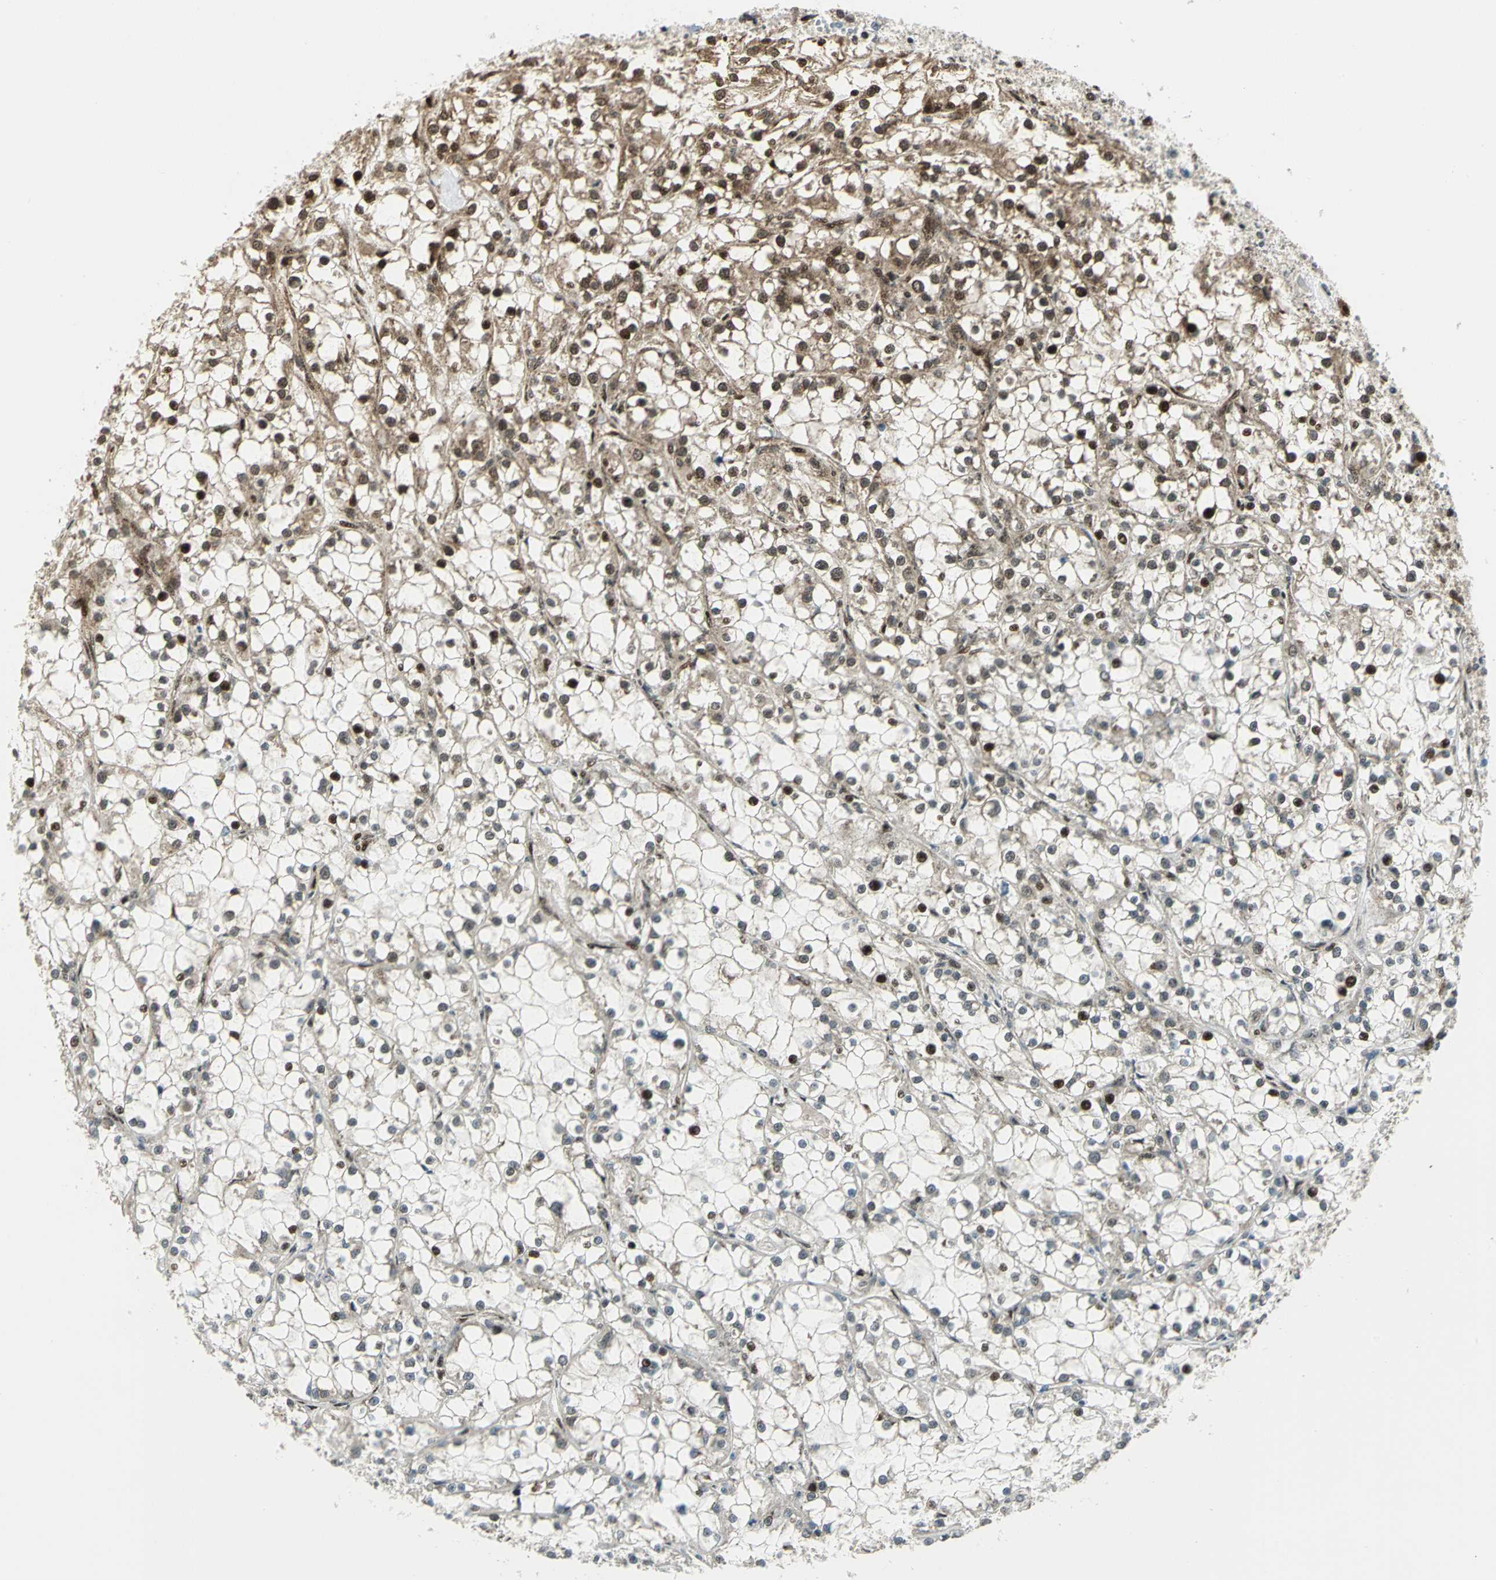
{"staining": {"intensity": "strong", "quantity": "25%-75%", "location": "cytoplasmic/membranous,nuclear"}, "tissue": "renal cancer", "cell_type": "Tumor cells", "image_type": "cancer", "snomed": [{"axis": "morphology", "description": "Adenocarcinoma, NOS"}, {"axis": "topography", "description": "Kidney"}], "caption": "A brown stain labels strong cytoplasmic/membranous and nuclear staining of a protein in human adenocarcinoma (renal) tumor cells.", "gene": "COPS5", "patient": {"sex": "female", "age": 52}}